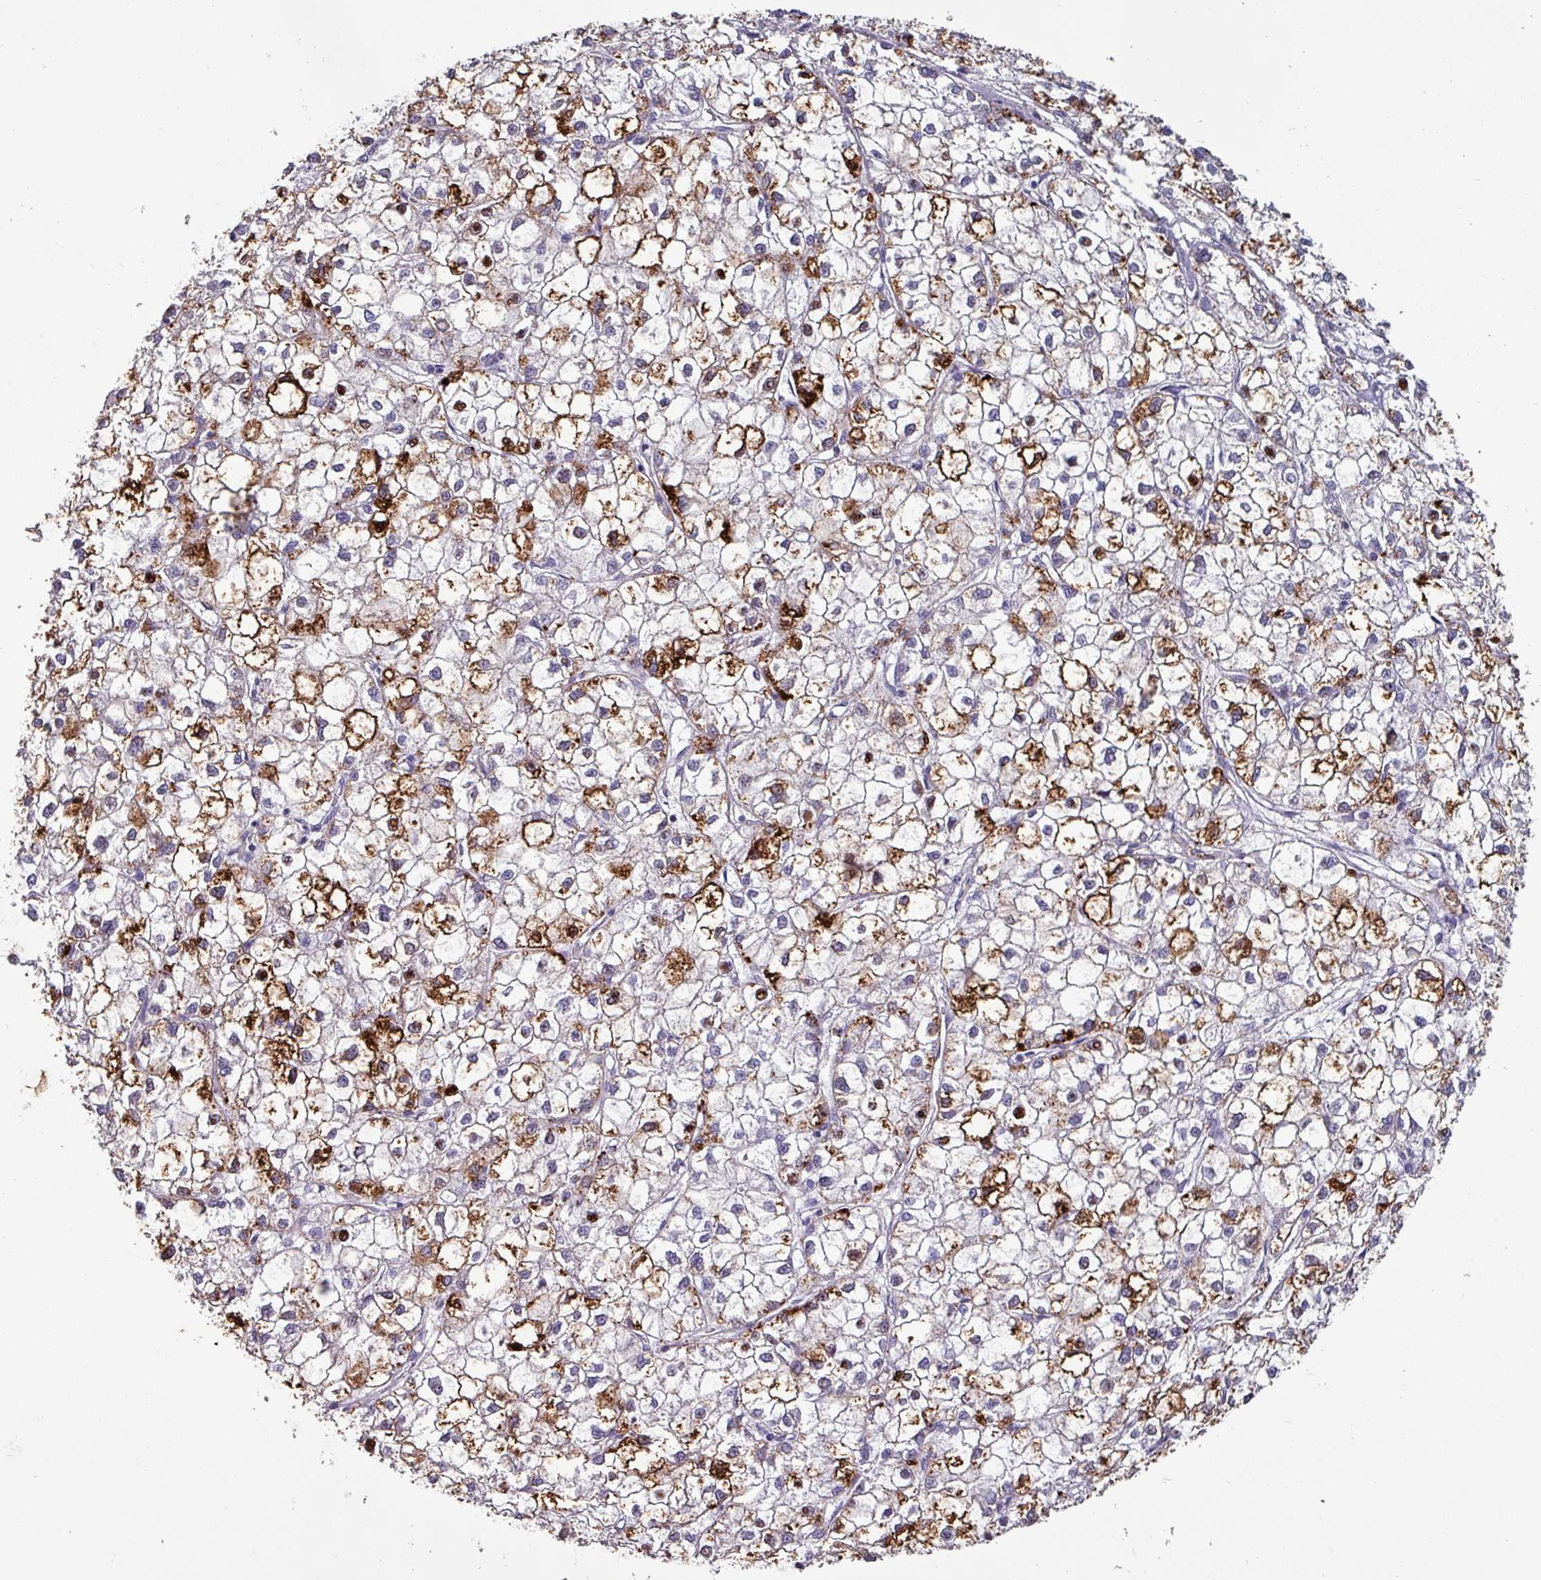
{"staining": {"intensity": "strong", "quantity": "25%-75%", "location": "cytoplasmic/membranous"}, "tissue": "liver cancer", "cell_type": "Tumor cells", "image_type": "cancer", "snomed": [{"axis": "morphology", "description": "Carcinoma, Hepatocellular, NOS"}, {"axis": "topography", "description": "Liver"}], "caption": "Liver cancer (hepatocellular carcinoma) tissue shows strong cytoplasmic/membranous expression in about 25%-75% of tumor cells (Brightfield microscopy of DAB IHC at high magnification).", "gene": "PLIN2", "patient": {"sex": "female", "age": 43}}